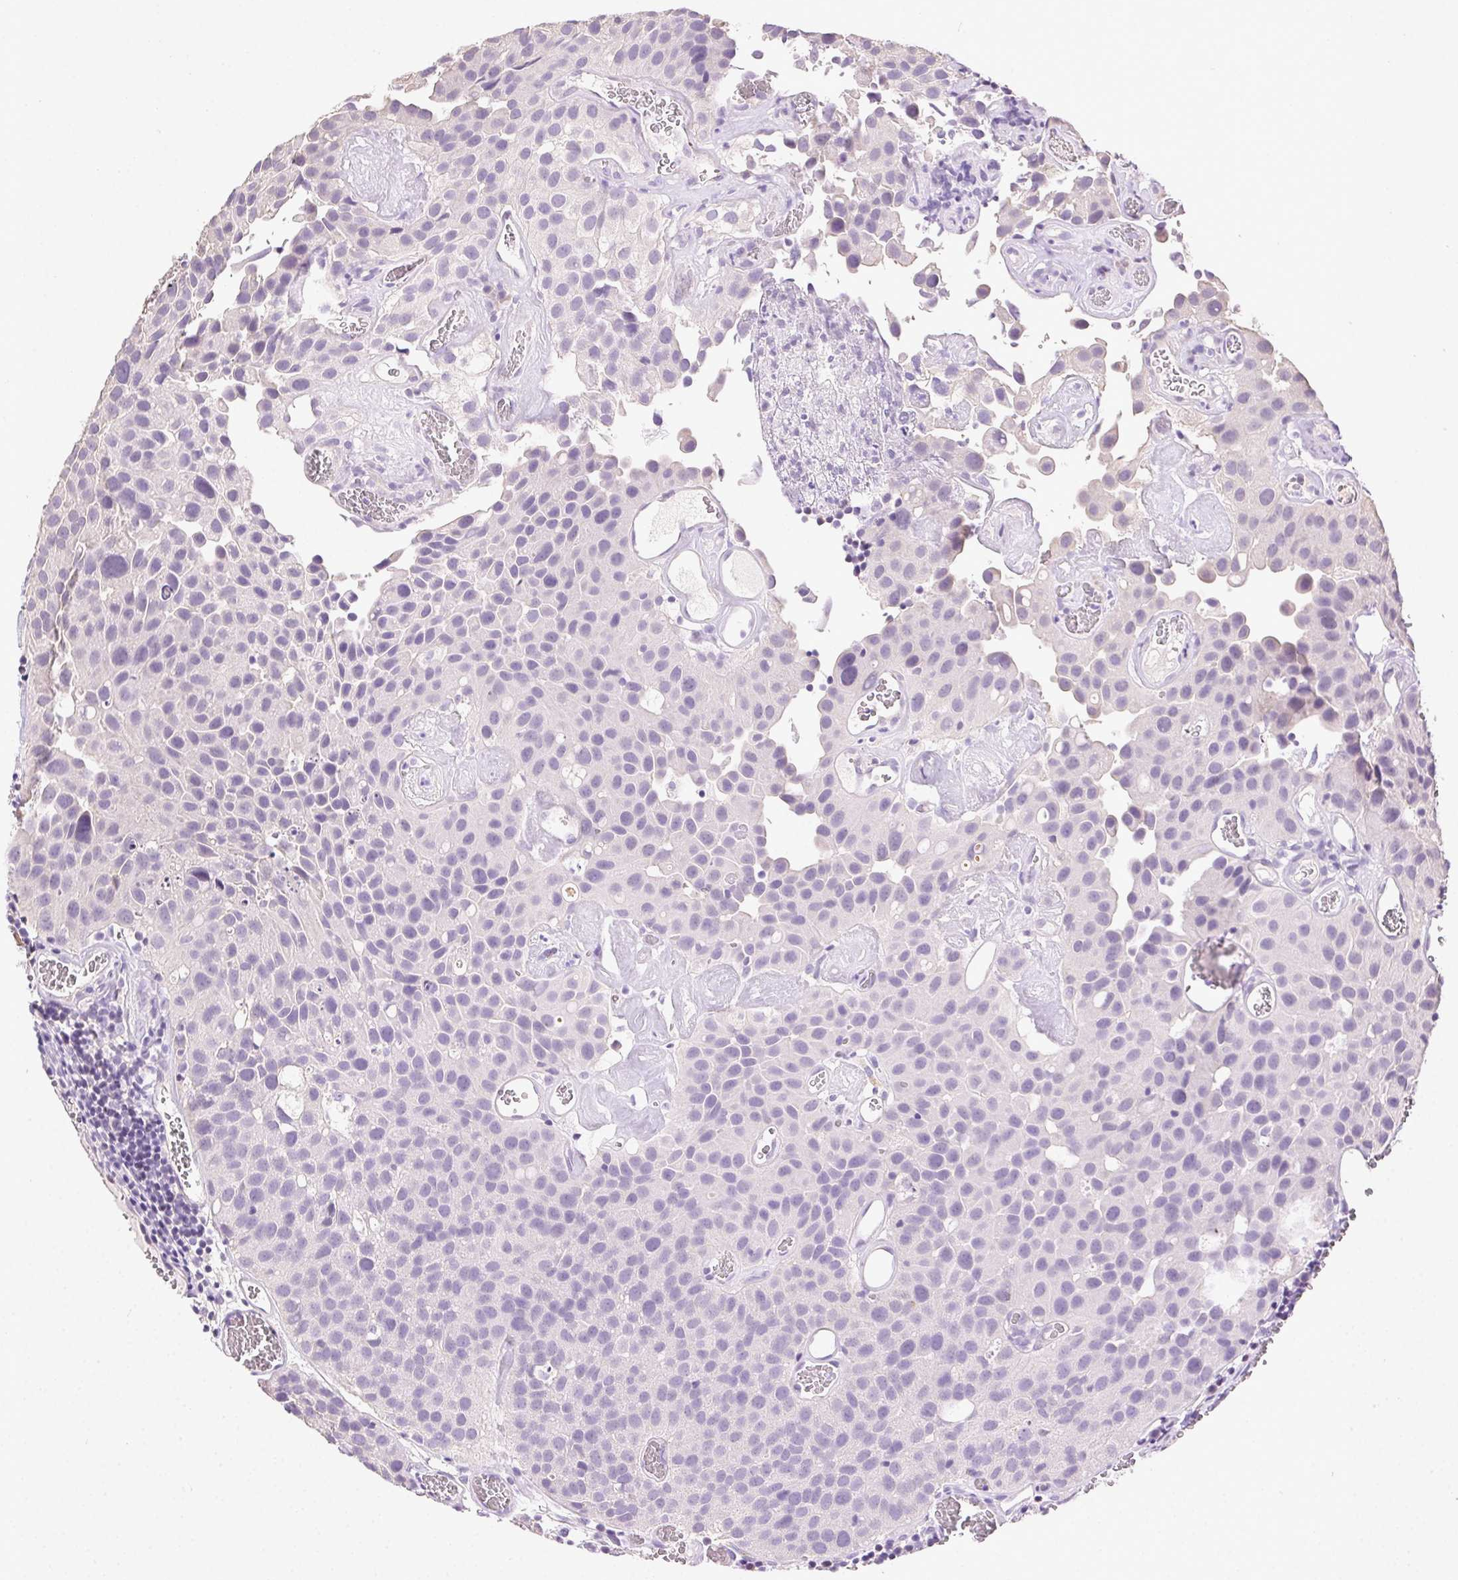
{"staining": {"intensity": "negative", "quantity": "none", "location": "none"}, "tissue": "urothelial cancer", "cell_type": "Tumor cells", "image_type": "cancer", "snomed": [{"axis": "morphology", "description": "Urothelial carcinoma, Low grade"}, {"axis": "topography", "description": "Urinary bladder"}], "caption": "The immunohistochemistry histopathology image has no significant staining in tumor cells of urothelial cancer tissue.", "gene": "SYCE2", "patient": {"sex": "female", "age": 69}}